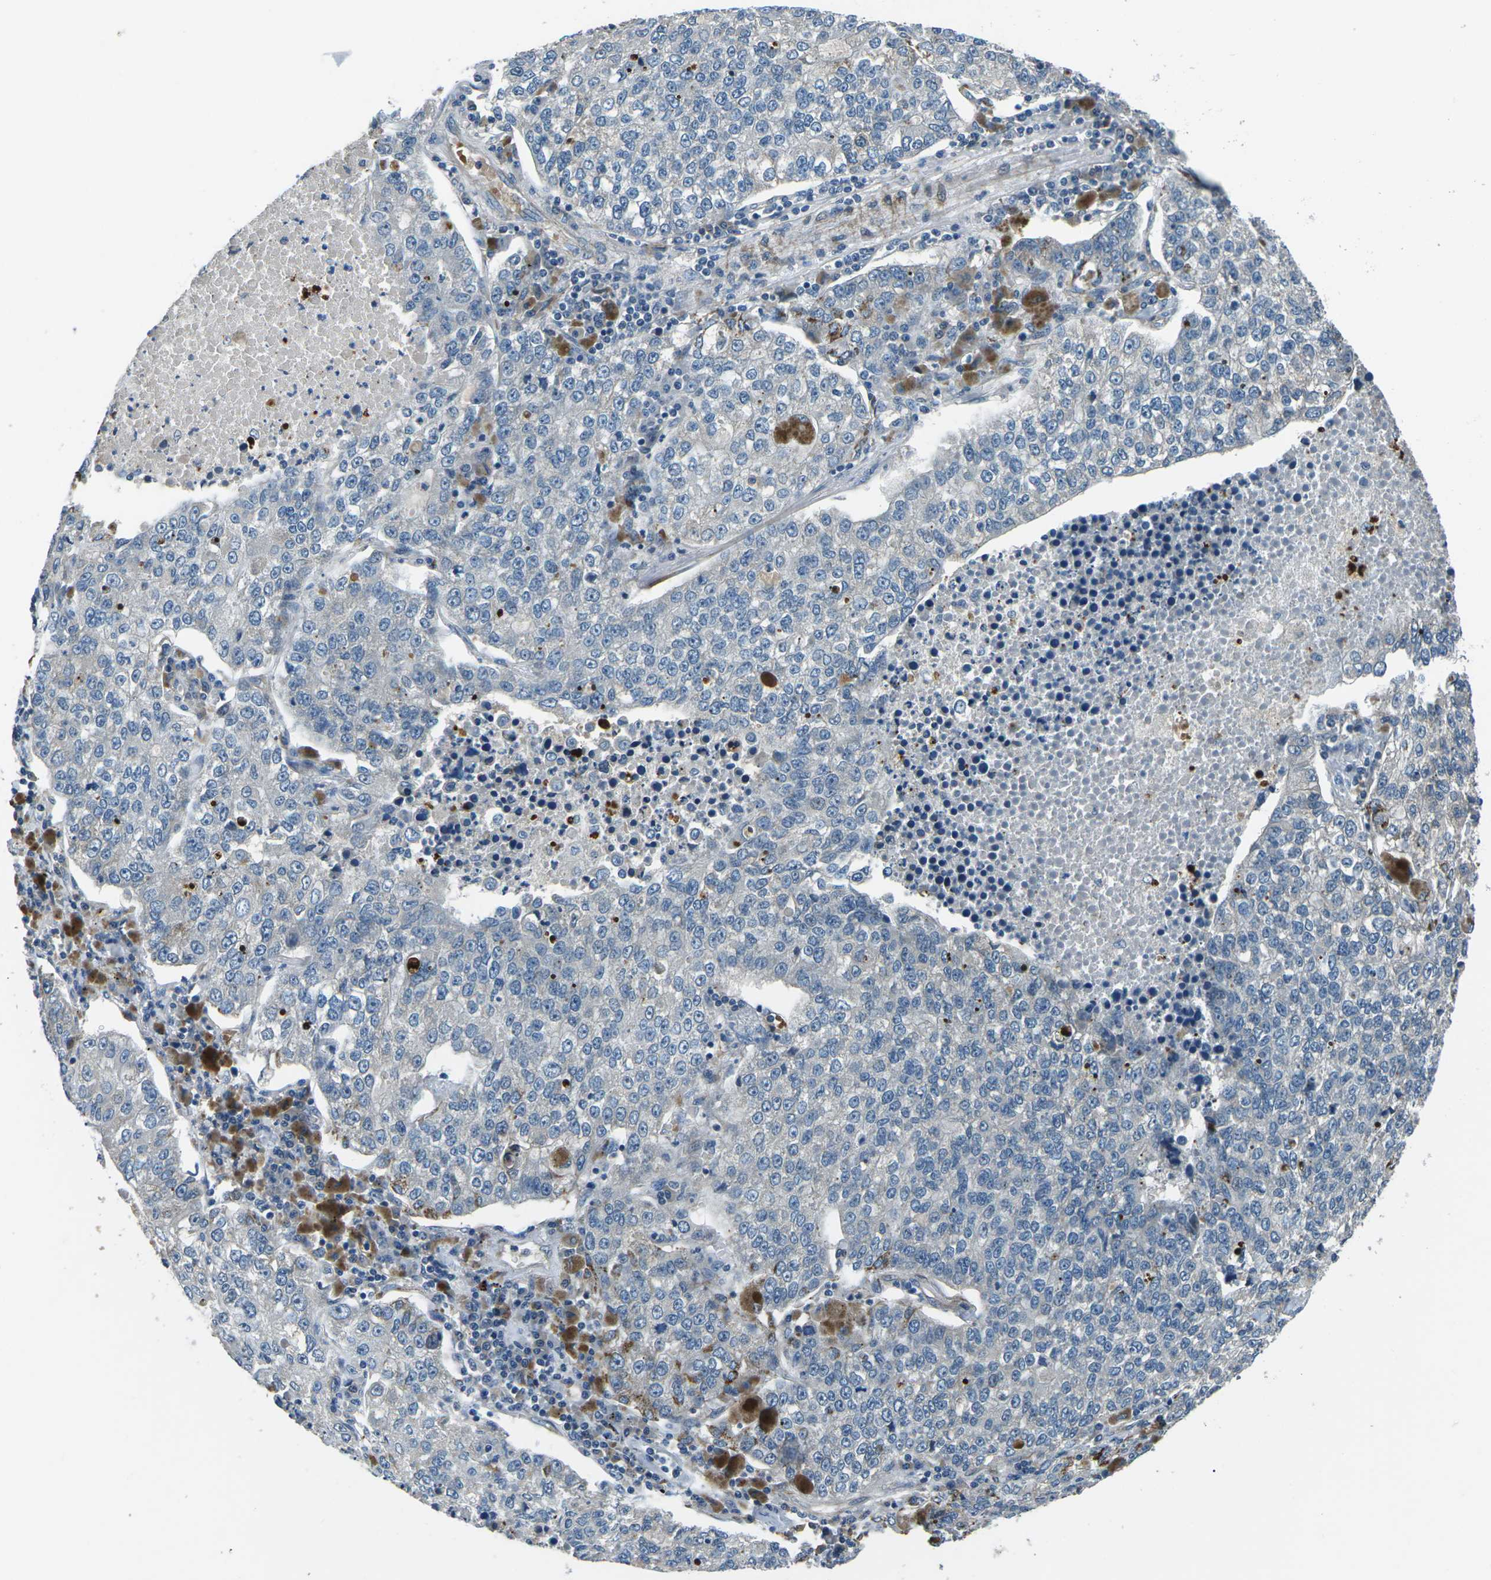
{"staining": {"intensity": "negative", "quantity": "none", "location": "none"}, "tissue": "lung cancer", "cell_type": "Tumor cells", "image_type": "cancer", "snomed": [{"axis": "morphology", "description": "Adenocarcinoma, NOS"}, {"axis": "topography", "description": "Lung"}], "caption": "Lung cancer was stained to show a protein in brown. There is no significant staining in tumor cells.", "gene": "AFAP1", "patient": {"sex": "male", "age": 49}}